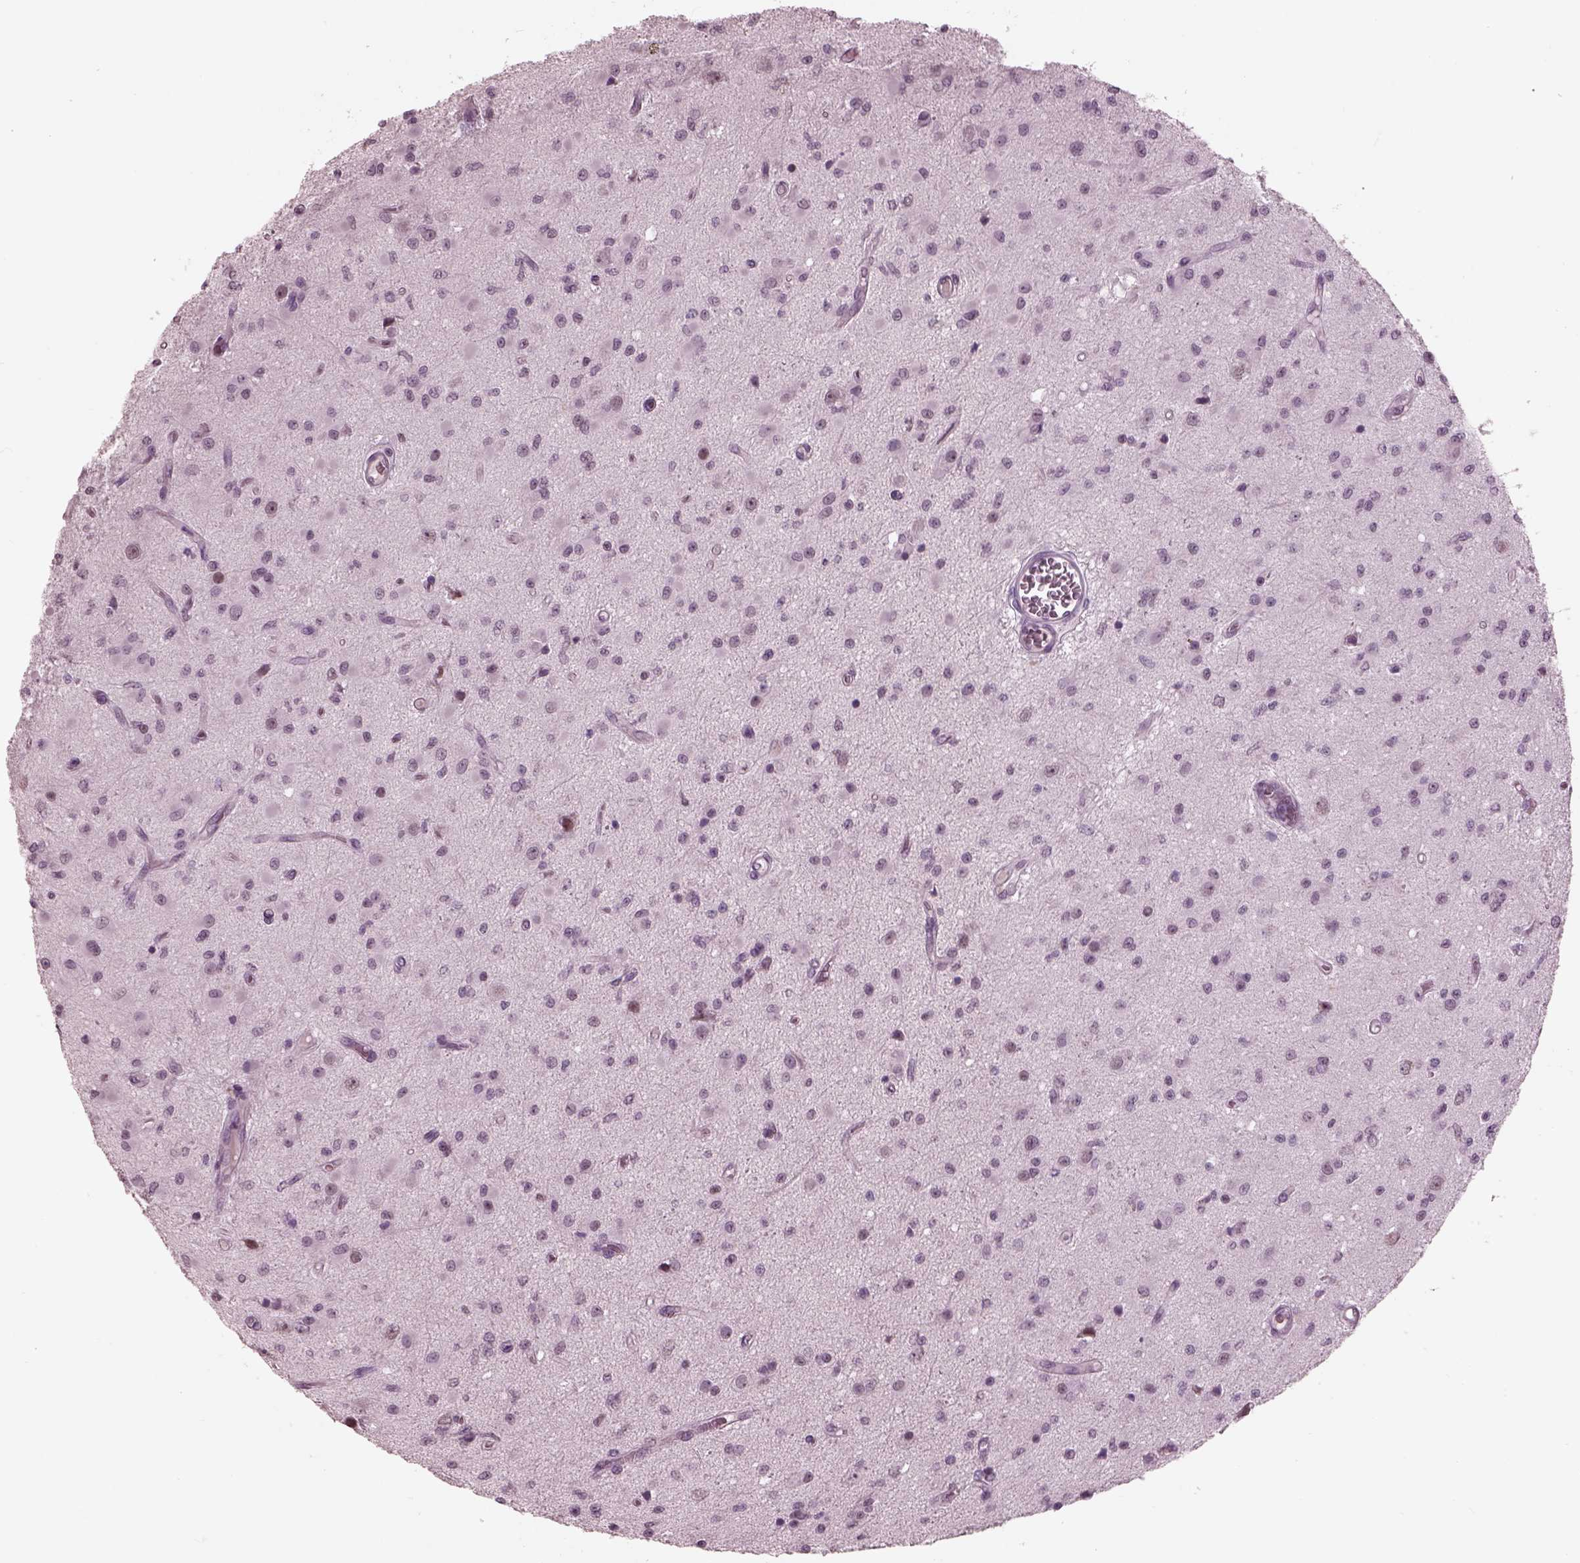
{"staining": {"intensity": "negative", "quantity": "none", "location": "none"}, "tissue": "glioma", "cell_type": "Tumor cells", "image_type": "cancer", "snomed": [{"axis": "morphology", "description": "Glioma, malignant, Low grade"}, {"axis": "topography", "description": "Brain"}], "caption": "This is an IHC histopathology image of human glioma. There is no expression in tumor cells.", "gene": "GARIN4", "patient": {"sex": "female", "age": 45}}